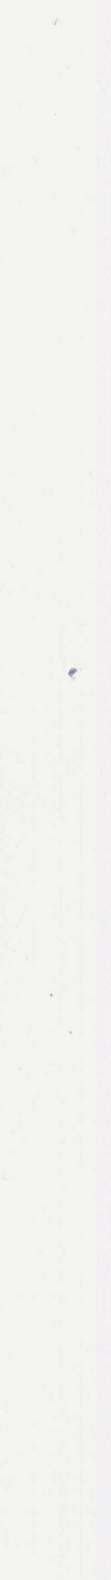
{"staining": {"intensity": "moderate", "quantity": "<25%", "location": "cytoplasmic/membranous"}, "tissue": "adipose tissue", "cell_type": "Adipocytes", "image_type": "normal", "snomed": [{"axis": "morphology", "description": "Normal tissue, NOS"}, {"axis": "morphology", "description": "Duct carcinoma"}, {"axis": "topography", "description": "Breast"}, {"axis": "topography", "description": "Adipose tissue"}], "caption": "The histopathology image exhibits staining of unremarkable adipose tissue, revealing moderate cytoplasmic/membranous protein staining (brown color) within adipocytes.", "gene": "ARHGAP4", "patient": {"sex": "female", "age": 37}}